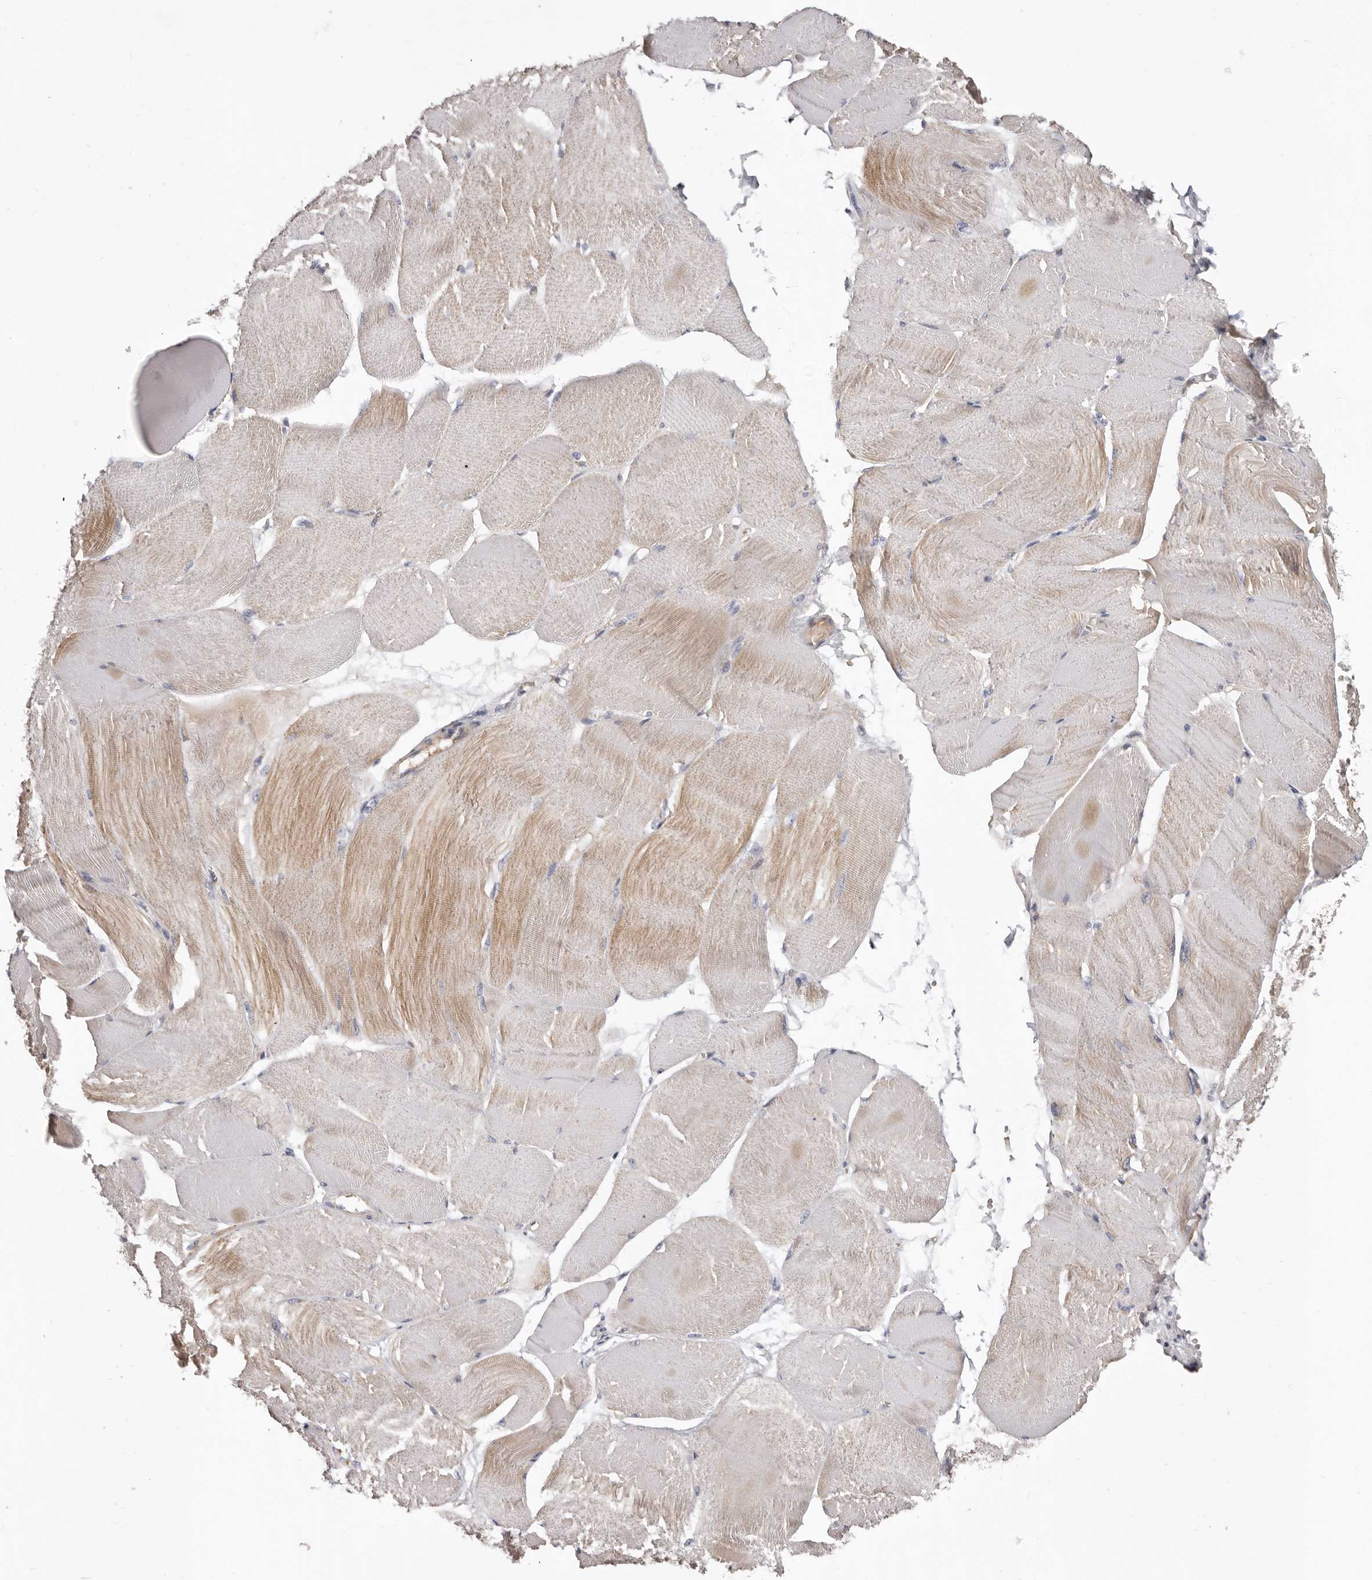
{"staining": {"intensity": "moderate", "quantity": "25%-75%", "location": "cytoplasmic/membranous"}, "tissue": "skeletal muscle", "cell_type": "Myocytes", "image_type": "normal", "snomed": [{"axis": "morphology", "description": "Normal tissue, NOS"}, {"axis": "morphology", "description": "Basal cell carcinoma"}, {"axis": "topography", "description": "Skeletal muscle"}], "caption": "Benign skeletal muscle was stained to show a protein in brown. There is medium levels of moderate cytoplasmic/membranous expression in approximately 25%-75% of myocytes. Ihc stains the protein of interest in brown and the nuclei are stained blue.", "gene": "SPTA1", "patient": {"sex": "female", "age": 64}}